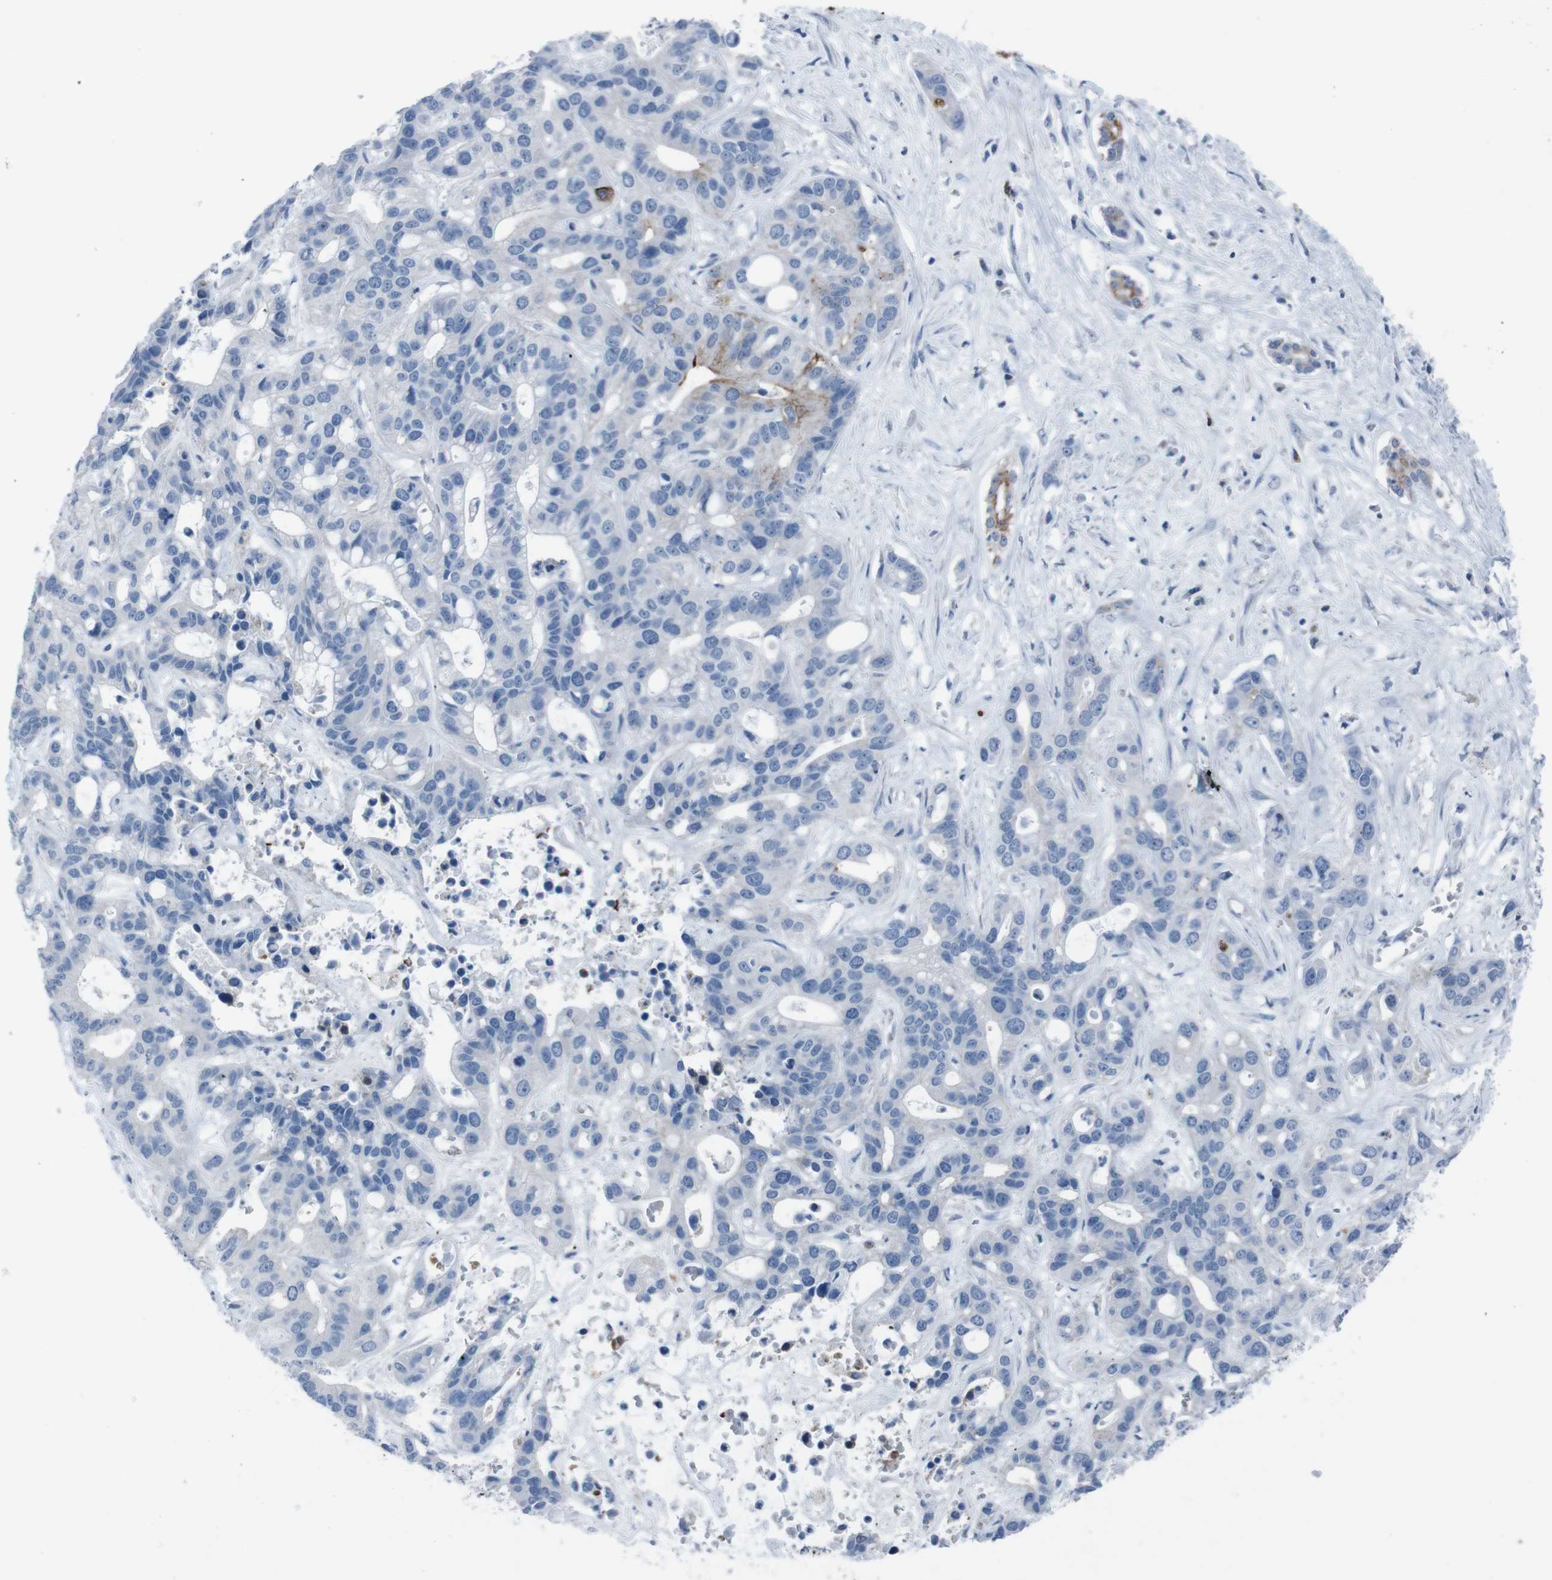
{"staining": {"intensity": "negative", "quantity": "none", "location": "none"}, "tissue": "liver cancer", "cell_type": "Tumor cells", "image_type": "cancer", "snomed": [{"axis": "morphology", "description": "Cholangiocarcinoma"}, {"axis": "topography", "description": "Liver"}], "caption": "Tumor cells show no significant protein staining in cholangiocarcinoma (liver).", "gene": "ST6GAL1", "patient": {"sex": "female", "age": 65}}